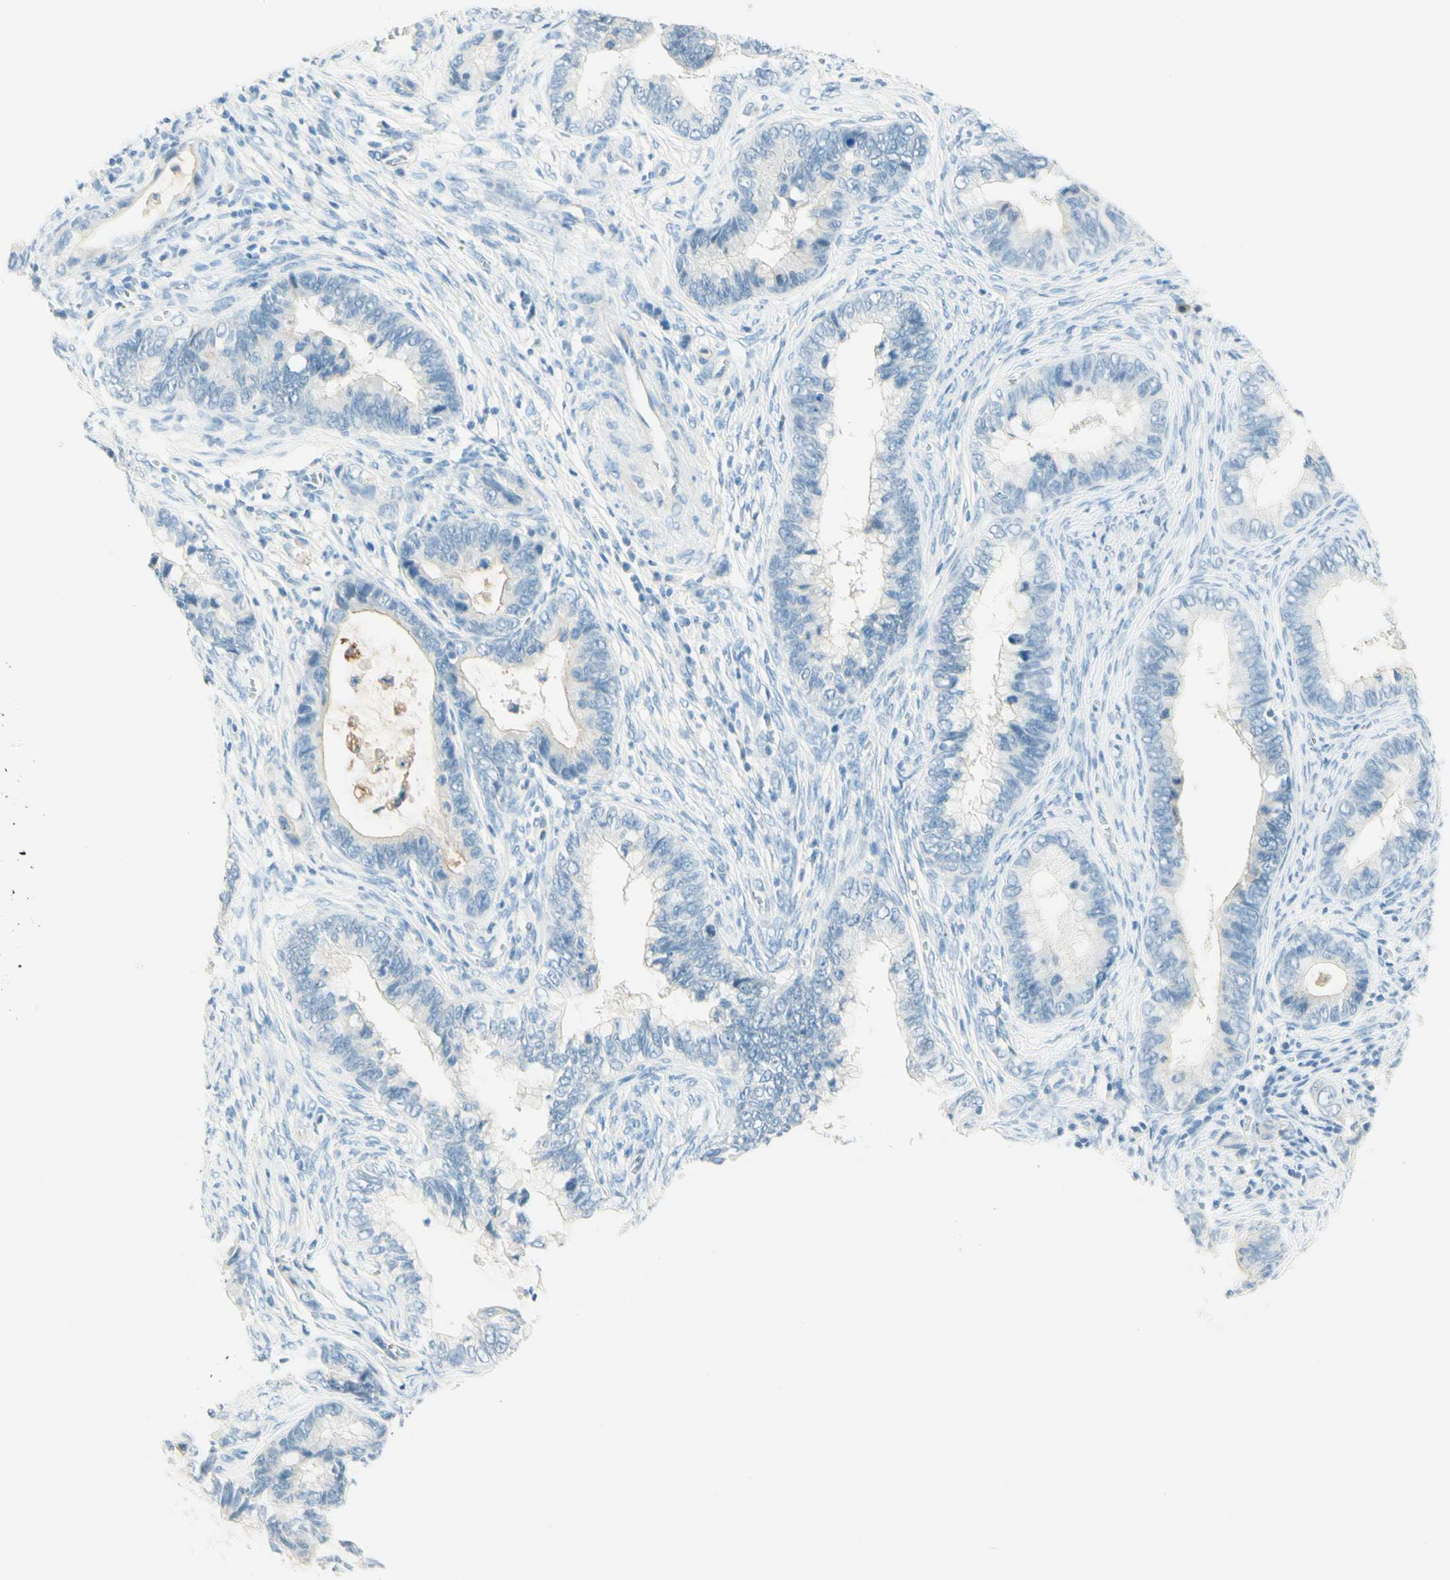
{"staining": {"intensity": "negative", "quantity": "none", "location": "none"}, "tissue": "cervical cancer", "cell_type": "Tumor cells", "image_type": "cancer", "snomed": [{"axis": "morphology", "description": "Adenocarcinoma, NOS"}, {"axis": "topography", "description": "Cervix"}], "caption": "Immunohistochemistry (IHC) of cervical adenocarcinoma reveals no staining in tumor cells. (Stains: DAB (3,3'-diaminobenzidine) immunohistochemistry with hematoxylin counter stain, Microscopy: brightfield microscopy at high magnification).", "gene": "TMEM132D", "patient": {"sex": "female", "age": 44}}